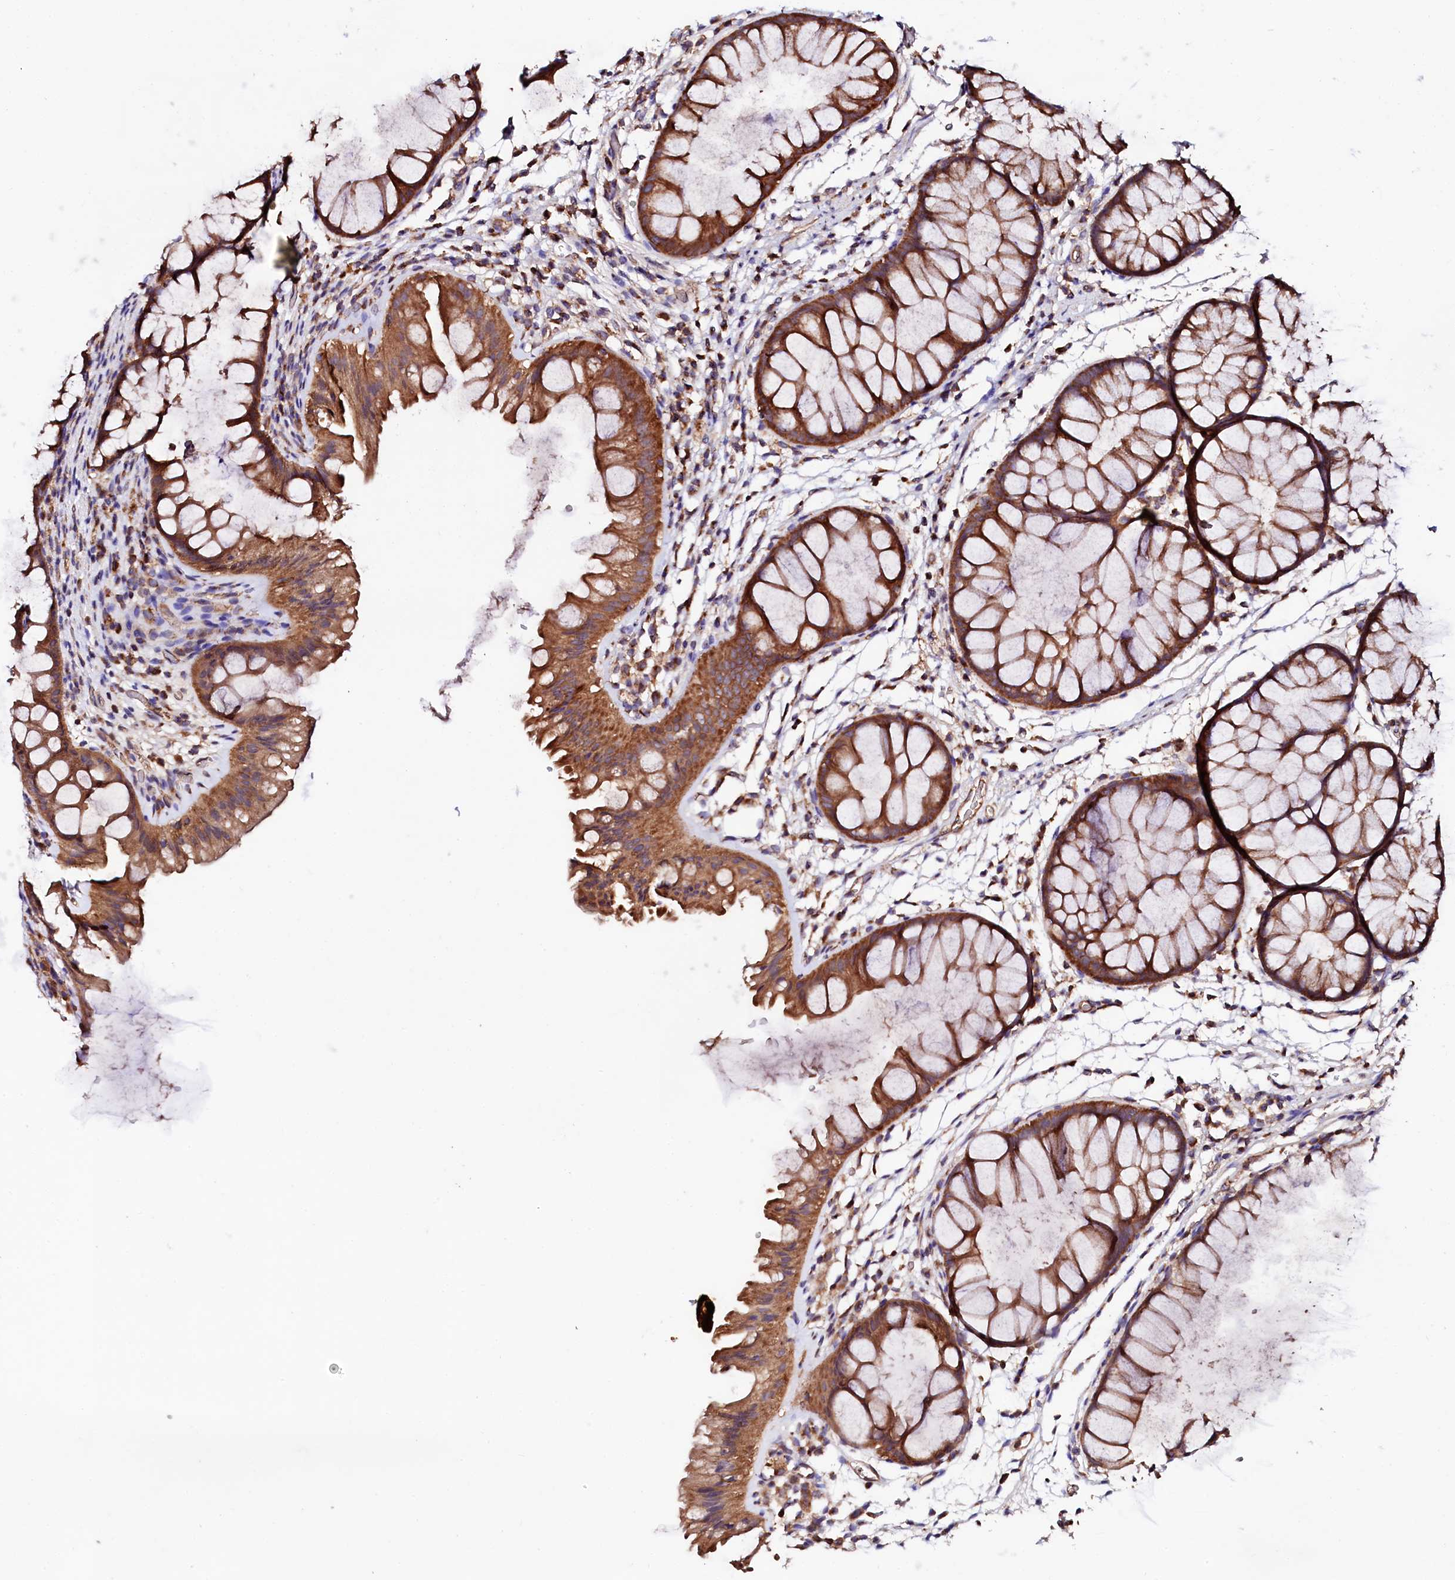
{"staining": {"intensity": "strong", "quantity": ">75%", "location": "cytoplasmic/membranous"}, "tissue": "colon", "cell_type": "Glandular cells", "image_type": "normal", "snomed": [{"axis": "morphology", "description": "Normal tissue, NOS"}, {"axis": "topography", "description": "Colon"}], "caption": "Immunohistochemistry (IHC) histopathology image of unremarkable colon: colon stained using immunohistochemistry demonstrates high levels of strong protein expression localized specifically in the cytoplasmic/membranous of glandular cells, appearing as a cytoplasmic/membranous brown color.", "gene": "ST3GAL1", "patient": {"sex": "female", "age": 62}}